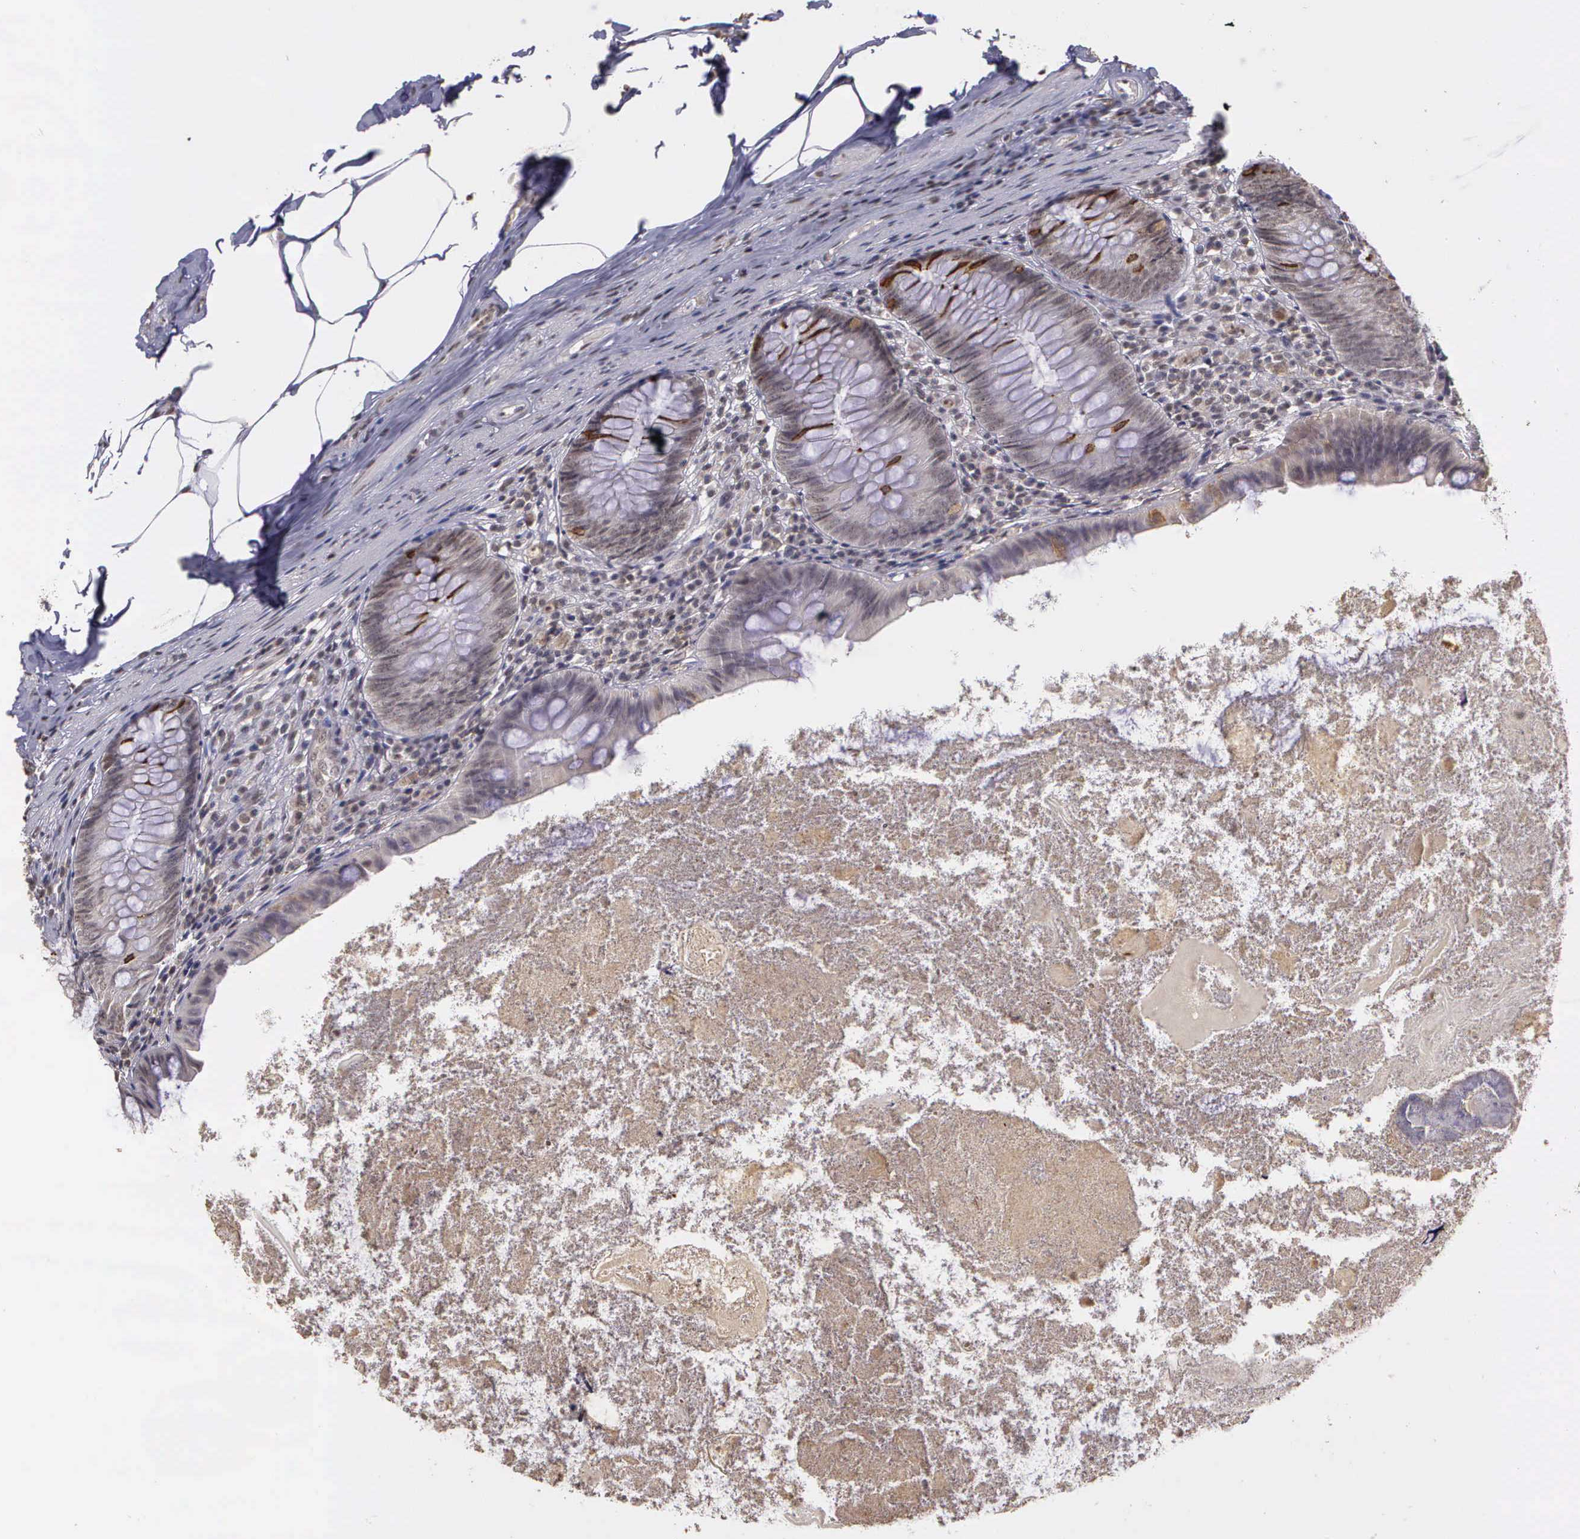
{"staining": {"intensity": "weak", "quantity": "<25%", "location": "cytoplasmic/membranous"}, "tissue": "appendix", "cell_type": "Glandular cells", "image_type": "normal", "snomed": [{"axis": "morphology", "description": "Normal tissue, NOS"}, {"axis": "topography", "description": "Appendix"}], "caption": "Unremarkable appendix was stained to show a protein in brown. There is no significant expression in glandular cells. (DAB (3,3'-diaminobenzidine) IHC, high magnification).", "gene": "ARMCX5", "patient": {"sex": "female", "age": 82}}